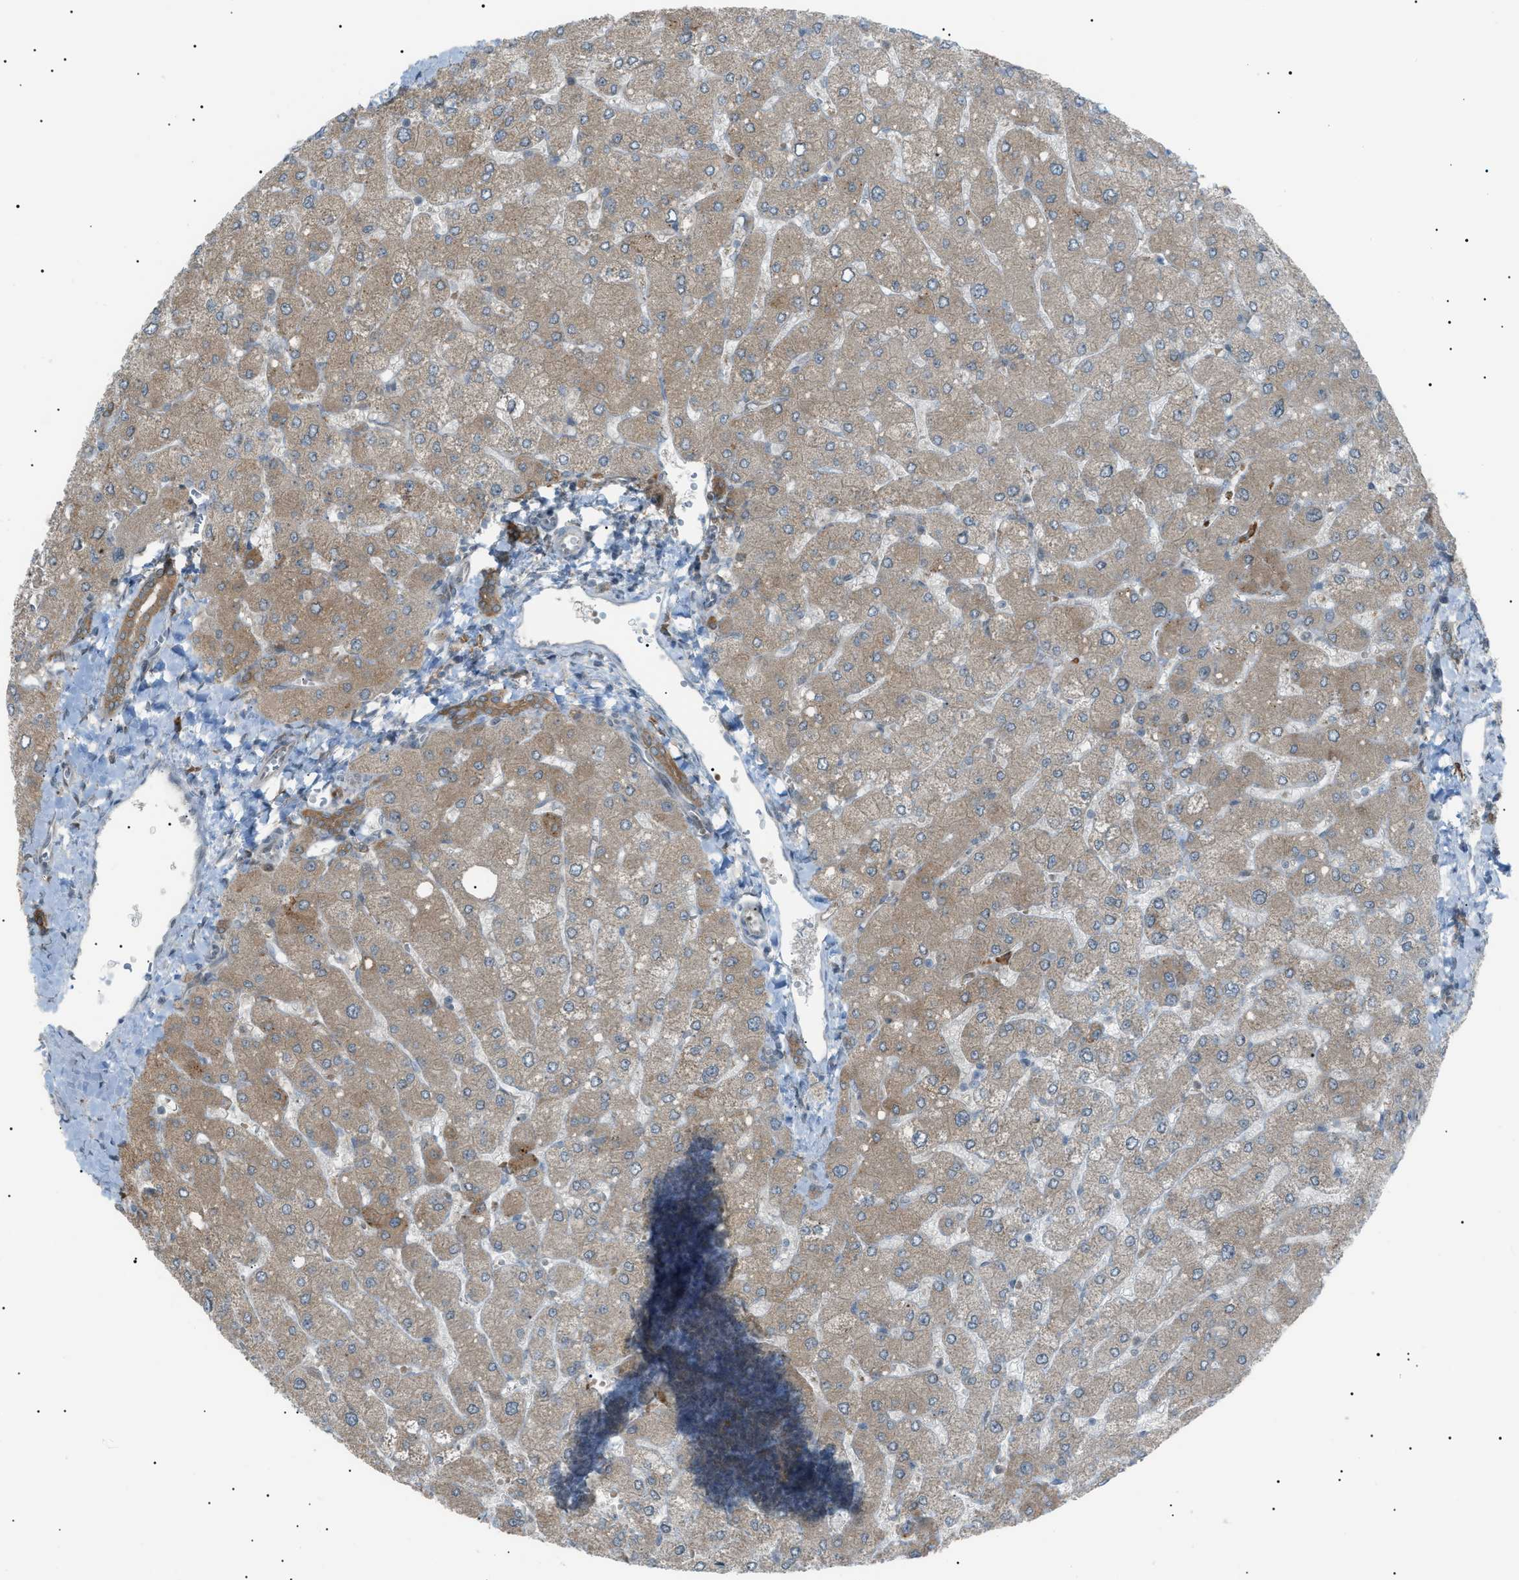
{"staining": {"intensity": "strong", "quantity": "25%-75%", "location": "cytoplasmic/membranous"}, "tissue": "liver", "cell_type": "Cholangiocytes", "image_type": "normal", "snomed": [{"axis": "morphology", "description": "Normal tissue, NOS"}, {"axis": "topography", "description": "Liver"}], "caption": "Human liver stained with a brown dye displays strong cytoplasmic/membranous positive positivity in about 25%-75% of cholangiocytes.", "gene": "LPIN2", "patient": {"sex": "male", "age": 55}}